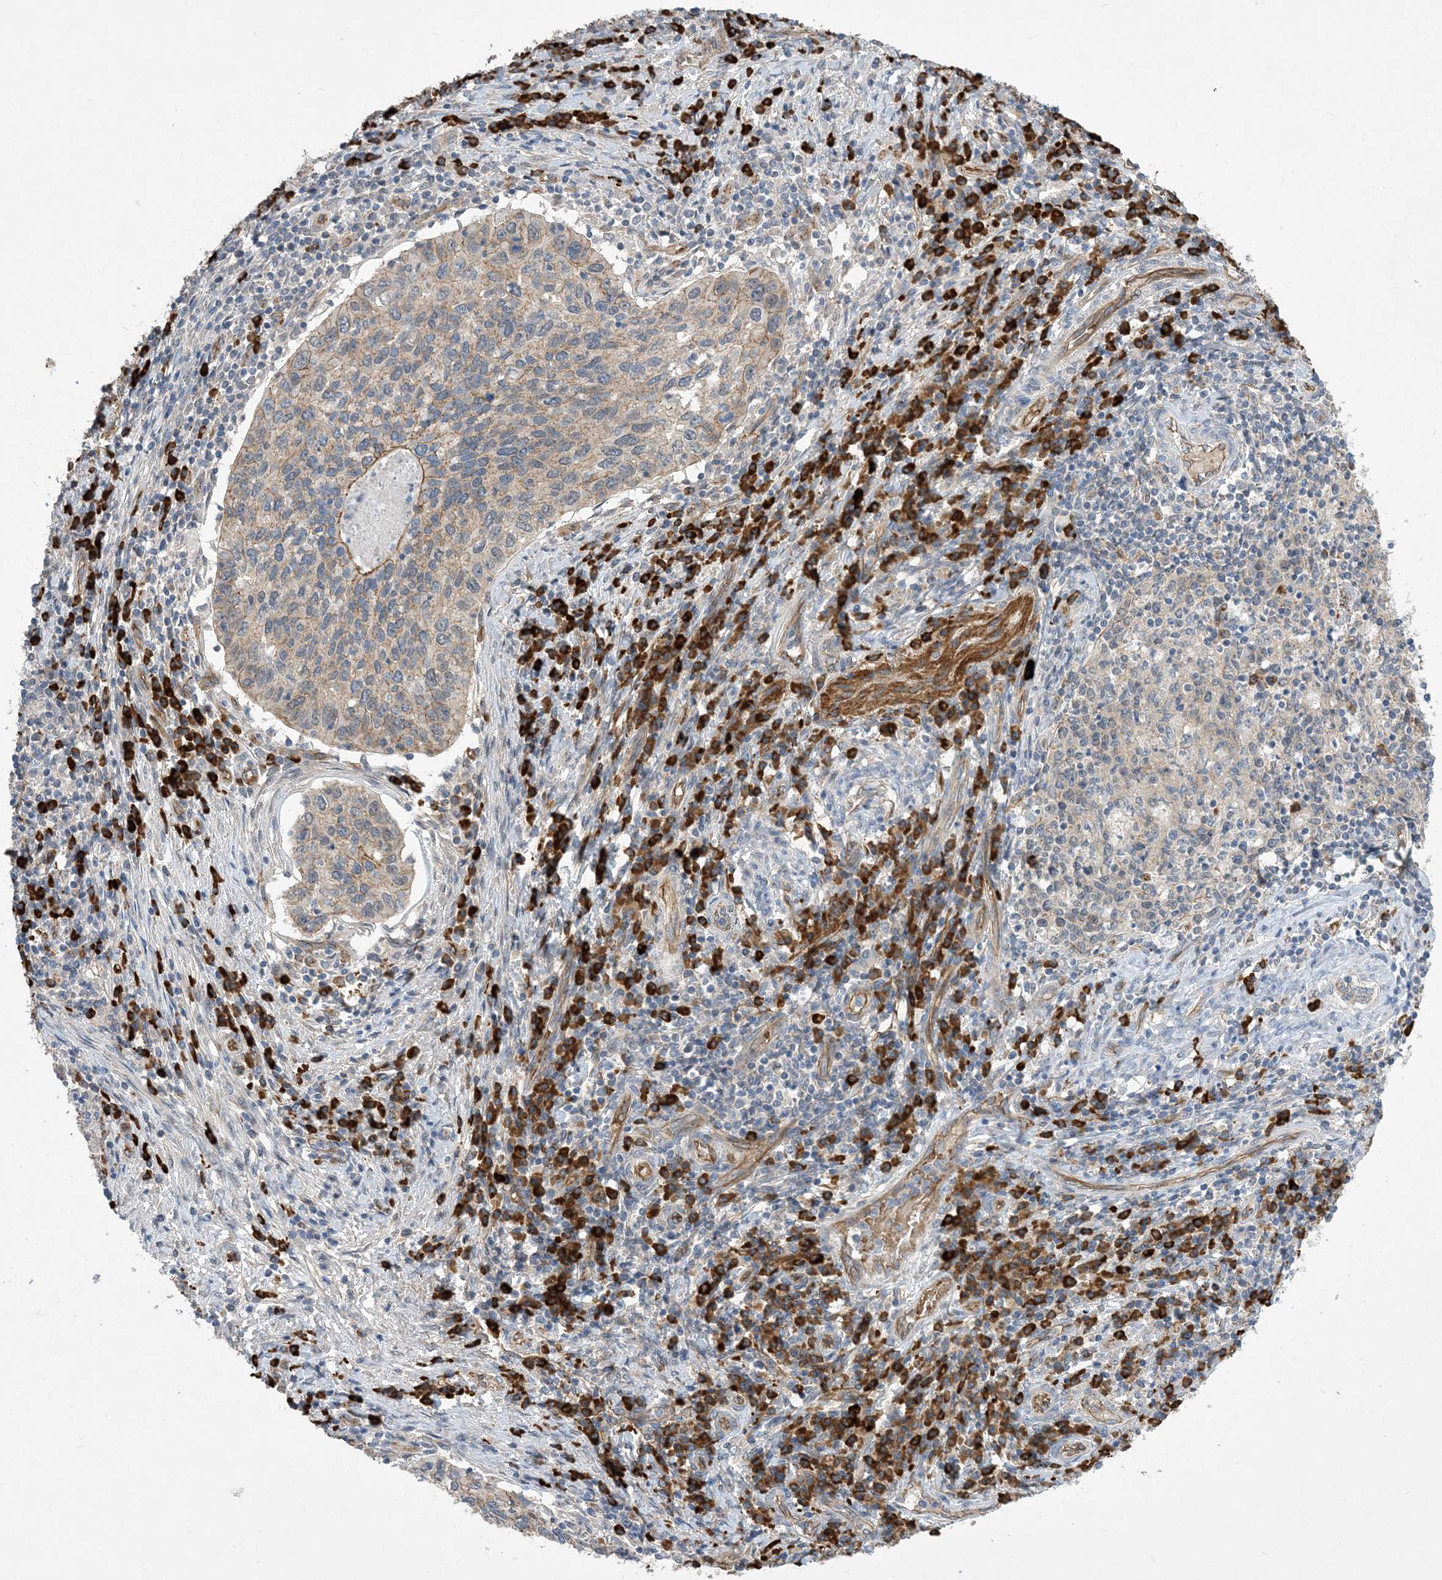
{"staining": {"intensity": "weak", "quantity": "25%-75%", "location": "cytoplasmic/membranous"}, "tissue": "cervical cancer", "cell_type": "Tumor cells", "image_type": "cancer", "snomed": [{"axis": "morphology", "description": "Squamous cell carcinoma, NOS"}, {"axis": "topography", "description": "Cervix"}], "caption": "IHC (DAB) staining of human cervical cancer (squamous cell carcinoma) exhibits weak cytoplasmic/membranous protein expression in about 25%-75% of tumor cells.", "gene": "AOC1", "patient": {"sex": "female", "age": 38}}